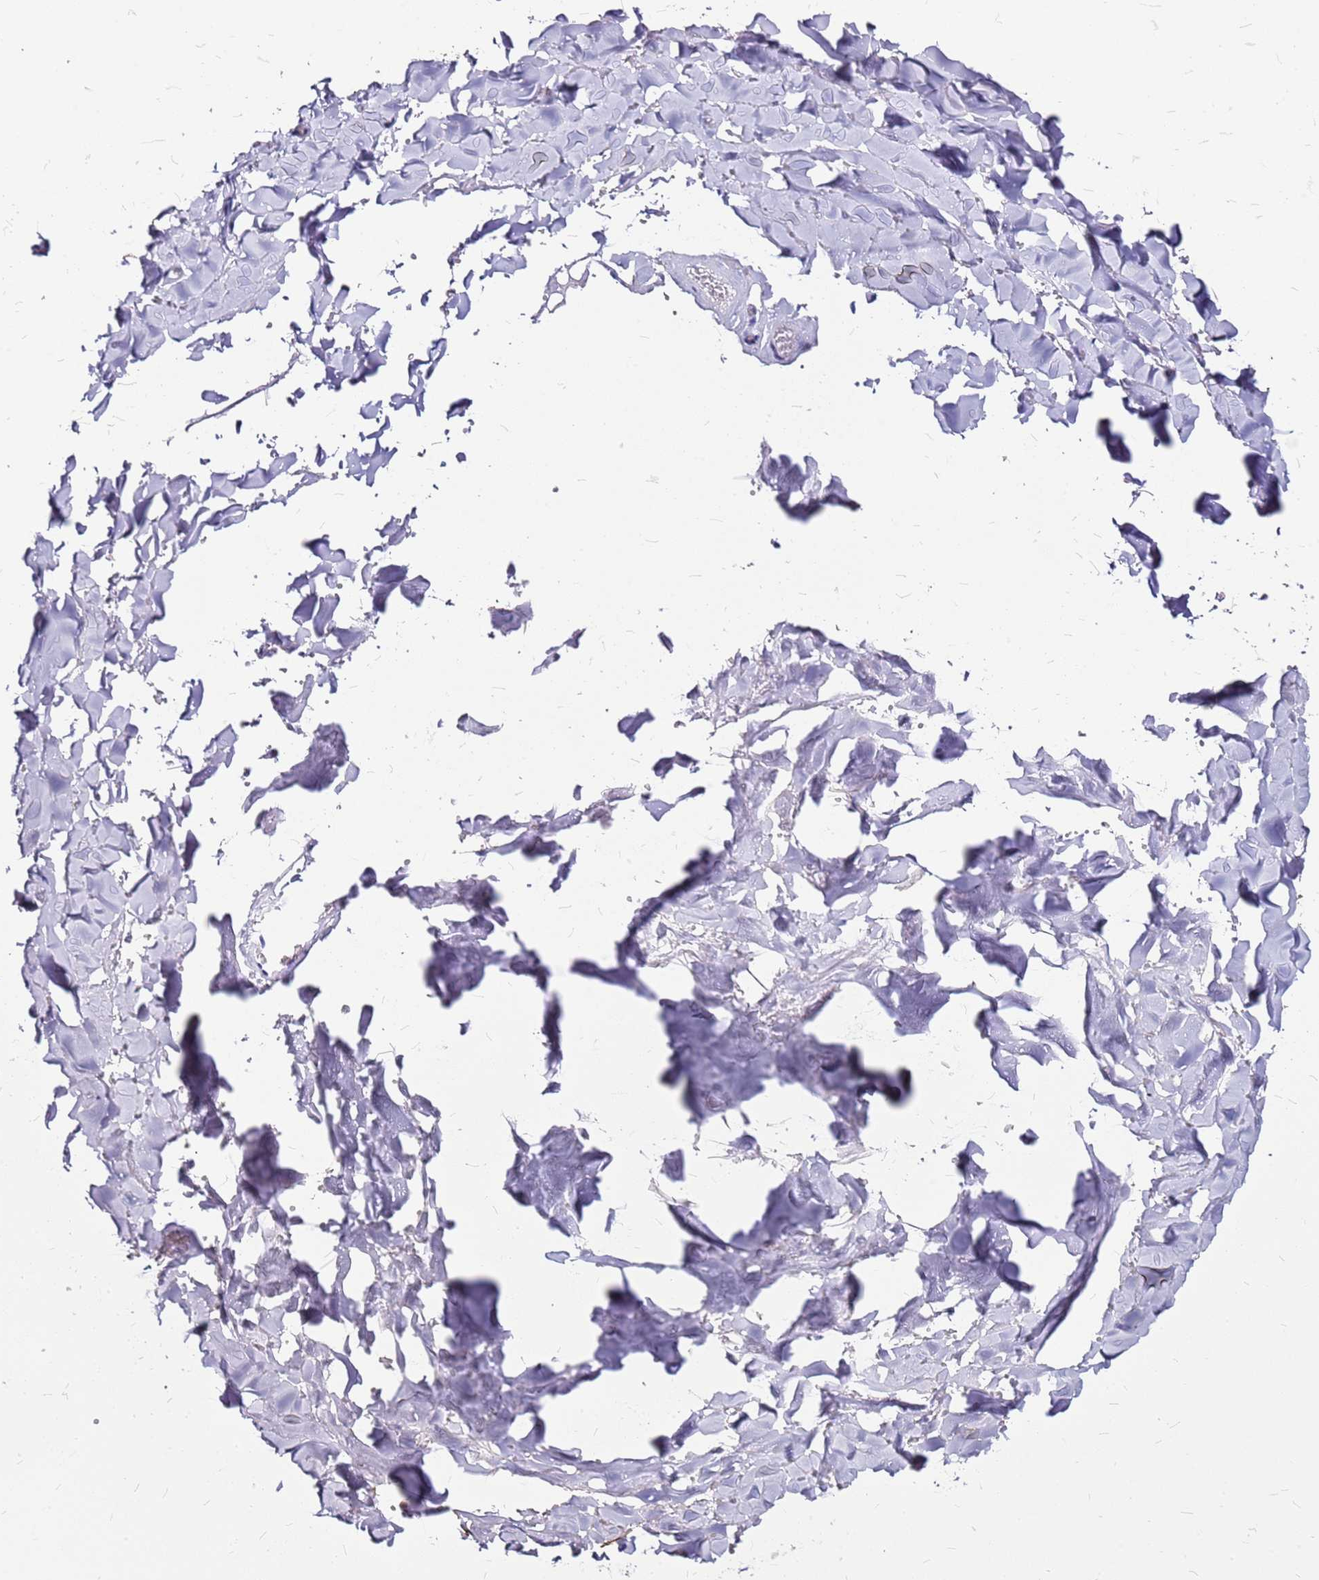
{"staining": {"intensity": "negative", "quantity": "none", "location": "none"}, "tissue": "adipose tissue", "cell_type": "Adipocytes", "image_type": "normal", "snomed": [{"axis": "morphology", "description": "Normal tissue, NOS"}, {"axis": "topography", "description": "Salivary gland"}, {"axis": "topography", "description": "Peripheral nerve tissue"}], "caption": "Adipocytes show no significant staining in unremarkable adipose tissue. (DAB (3,3'-diaminobenzidine) immunohistochemistry (IHC), high magnification).", "gene": "CASD1", "patient": {"sex": "male", "age": 38}}